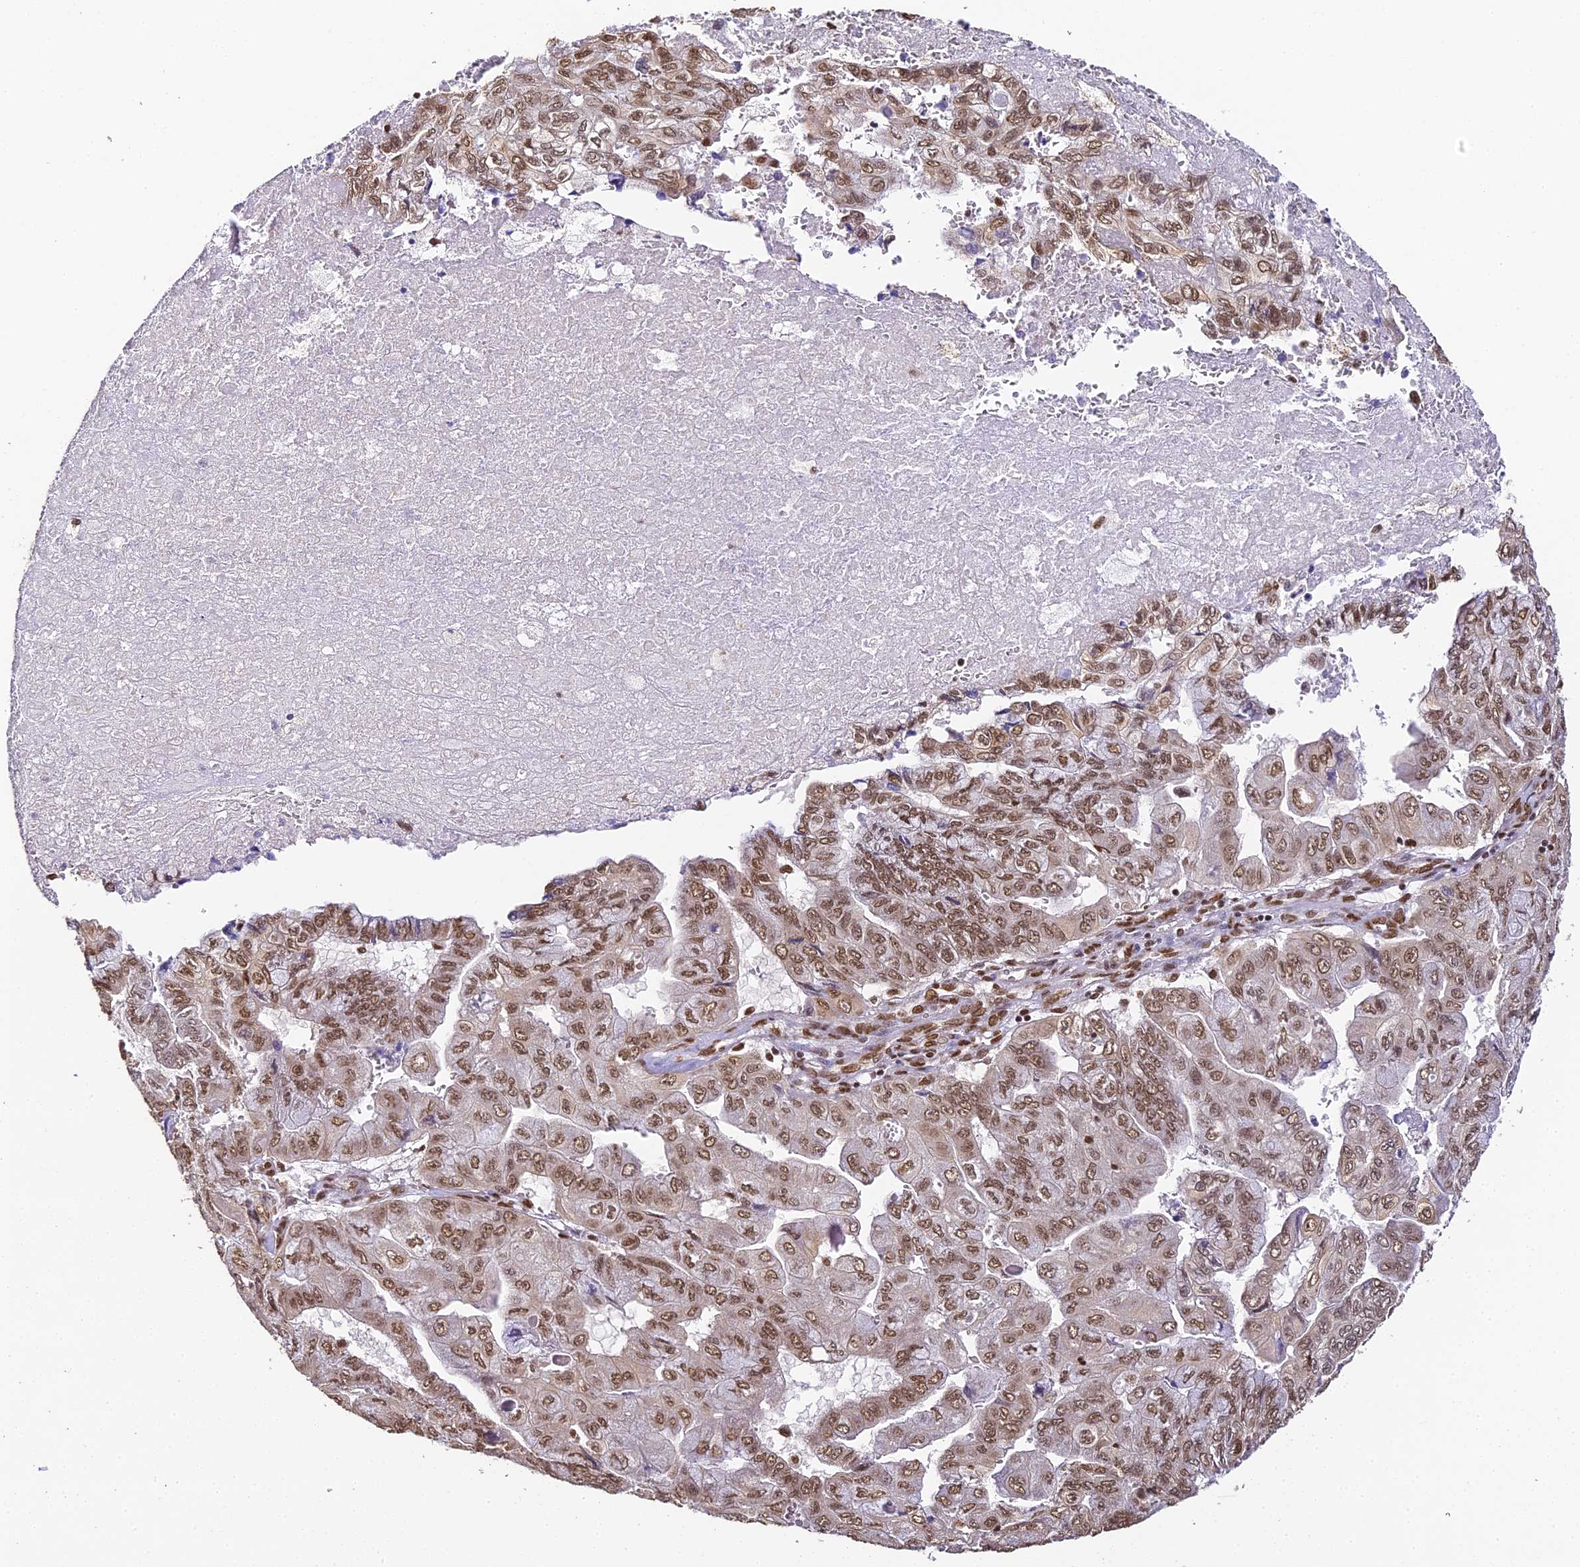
{"staining": {"intensity": "moderate", "quantity": ">75%", "location": "nuclear"}, "tissue": "pancreatic cancer", "cell_type": "Tumor cells", "image_type": "cancer", "snomed": [{"axis": "morphology", "description": "Adenocarcinoma, NOS"}, {"axis": "topography", "description": "Pancreas"}], "caption": "Immunohistochemistry staining of pancreatic cancer (adenocarcinoma), which shows medium levels of moderate nuclear positivity in about >75% of tumor cells indicating moderate nuclear protein expression. The staining was performed using DAB (brown) for protein detection and nuclei were counterstained in hematoxylin (blue).", "gene": "HNRNPA1", "patient": {"sex": "male", "age": 51}}